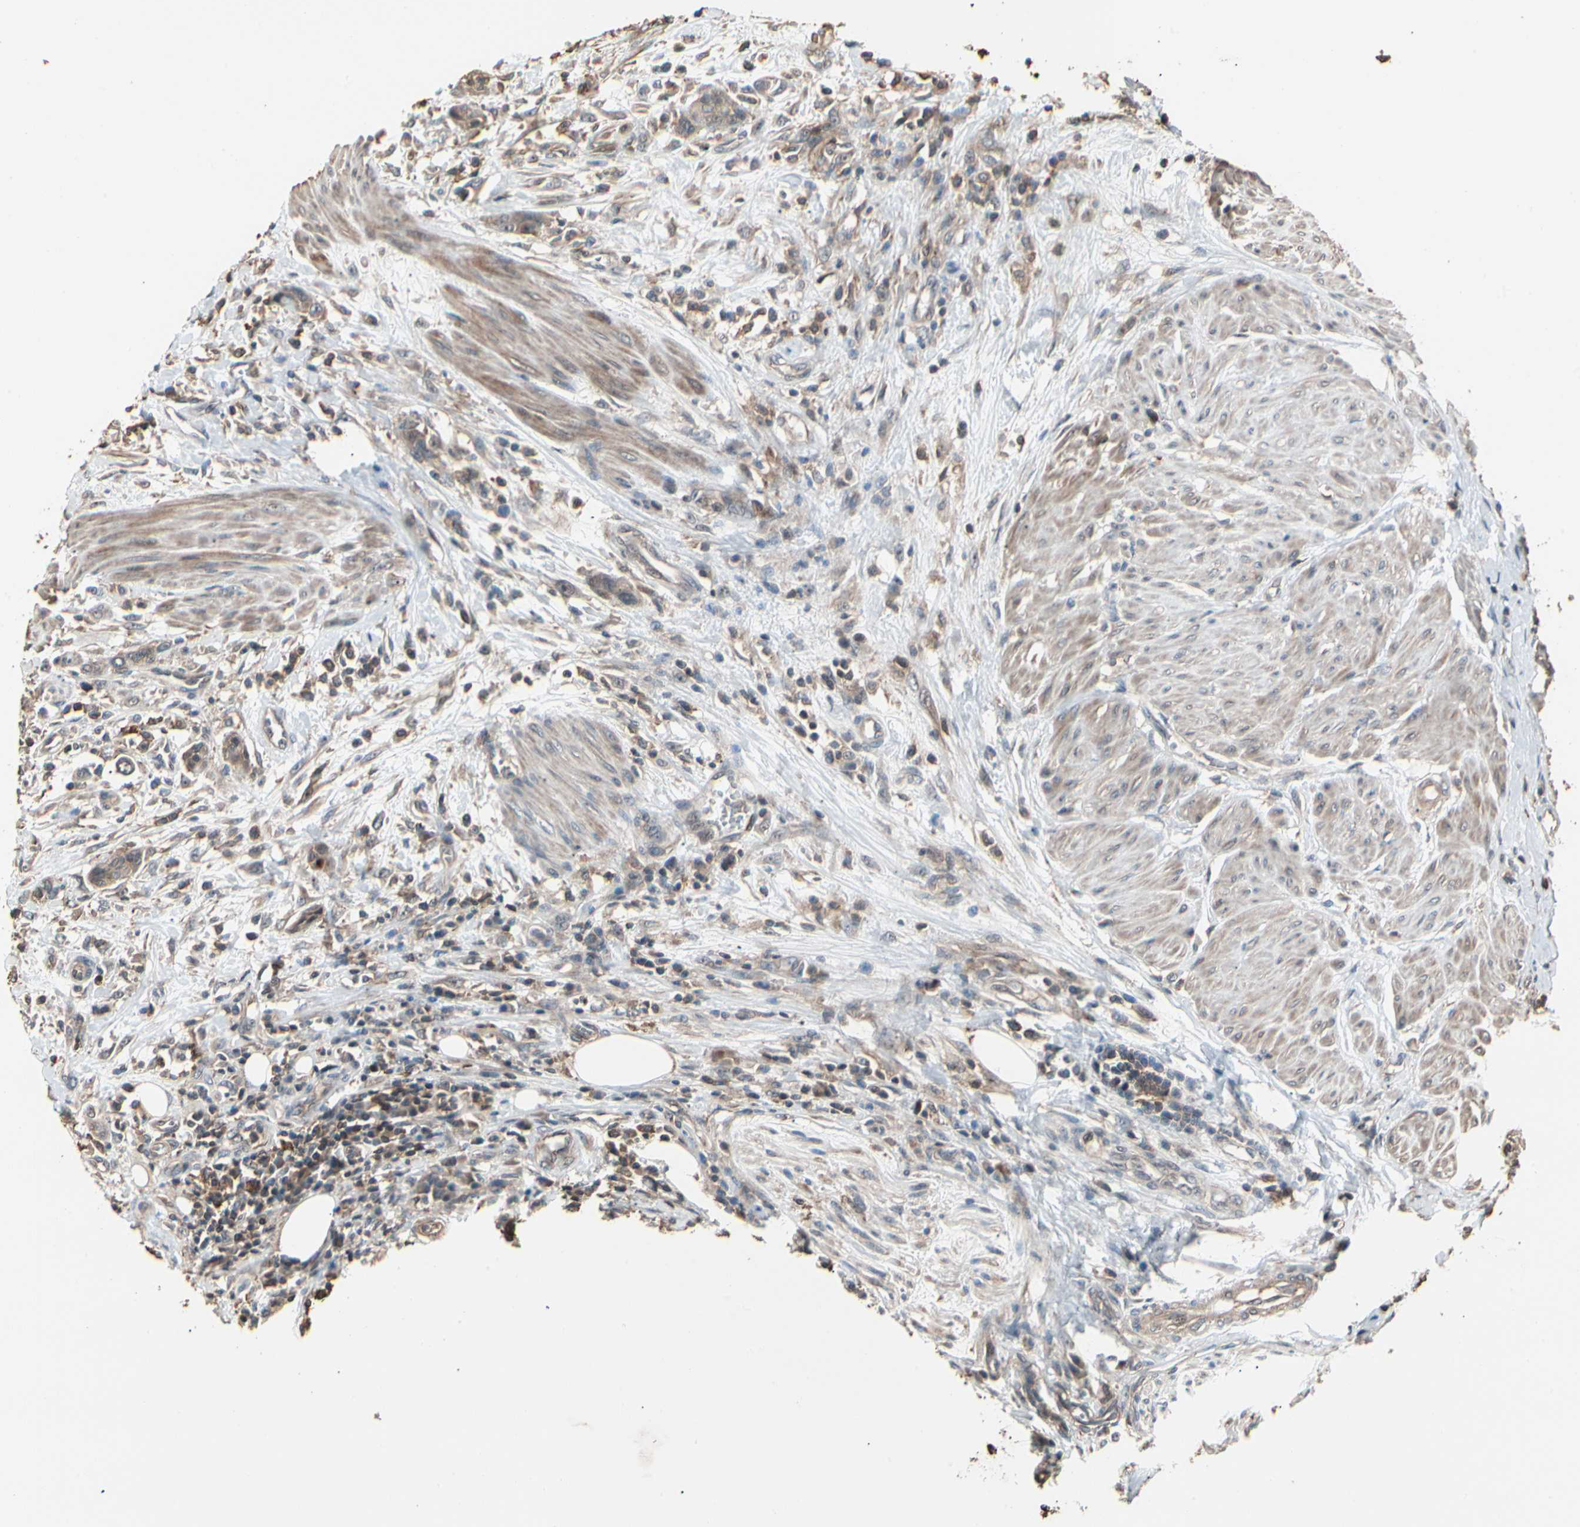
{"staining": {"intensity": "weak", "quantity": ">75%", "location": "cytoplasmic/membranous"}, "tissue": "urothelial cancer", "cell_type": "Tumor cells", "image_type": "cancer", "snomed": [{"axis": "morphology", "description": "Urothelial carcinoma, High grade"}, {"axis": "topography", "description": "Urinary bladder"}], "caption": "A low amount of weak cytoplasmic/membranous positivity is present in approximately >75% of tumor cells in urothelial cancer tissue.", "gene": "MAPK13", "patient": {"sex": "male", "age": 35}}